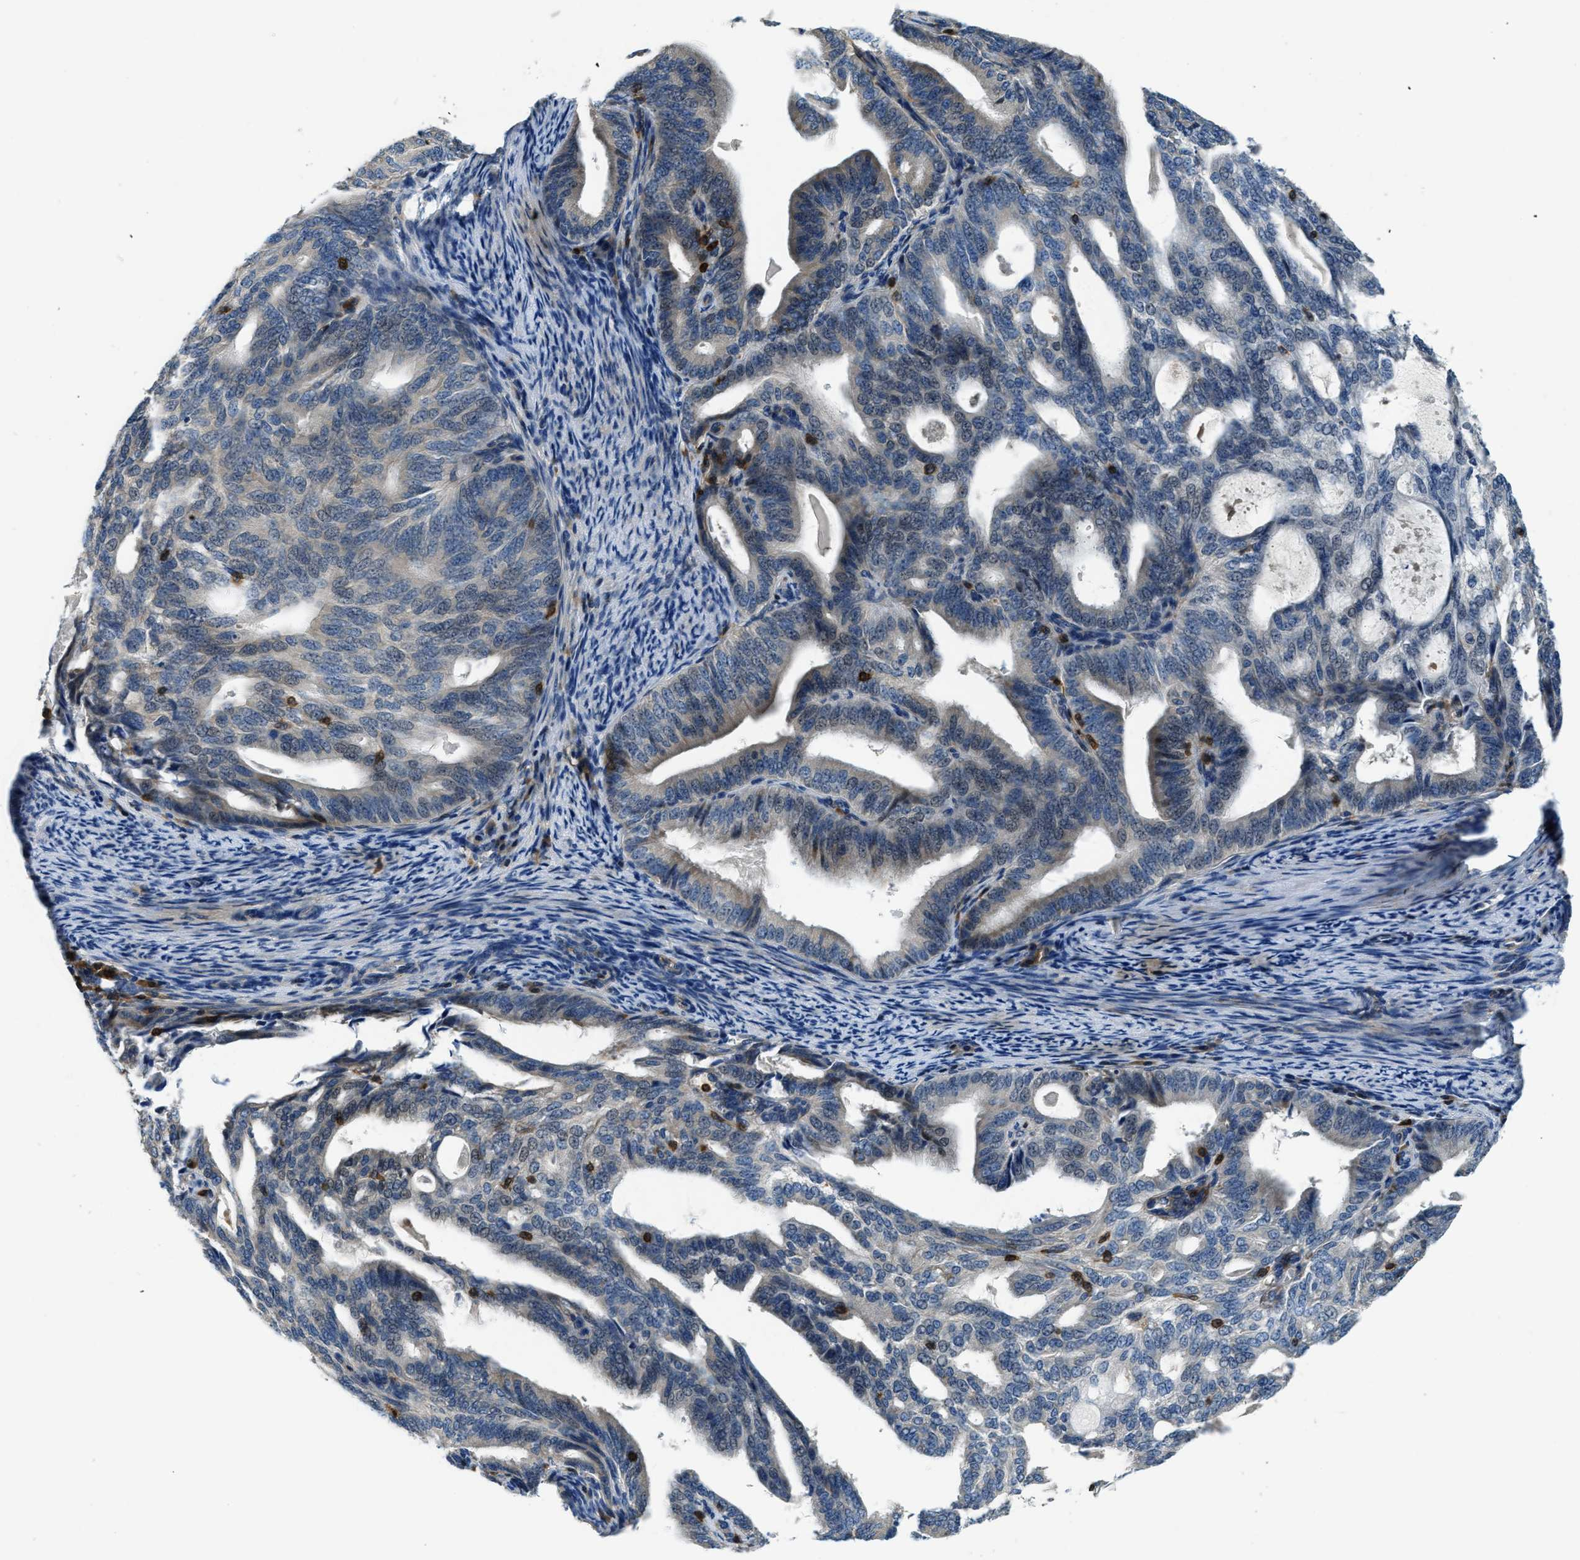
{"staining": {"intensity": "negative", "quantity": "none", "location": "none"}, "tissue": "endometrial cancer", "cell_type": "Tumor cells", "image_type": "cancer", "snomed": [{"axis": "morphology", "description": "Adenocarcinoma, NOS"}, {"axis": "topography", "description": "Endometrium"}], "caption": "Immunohistochemistry micrograph of neoplastic tissue: human endometrial cancer stained with DAB (3,3'-diaminobenzidine) displays no significant protein staining in tumor cells. (DAB (3,3'-diaminobenzidine) immunohistochemistry (IHC), high magnification).", "gene": "MYO1G", "patient": {"sex": "female", "age": 58}}